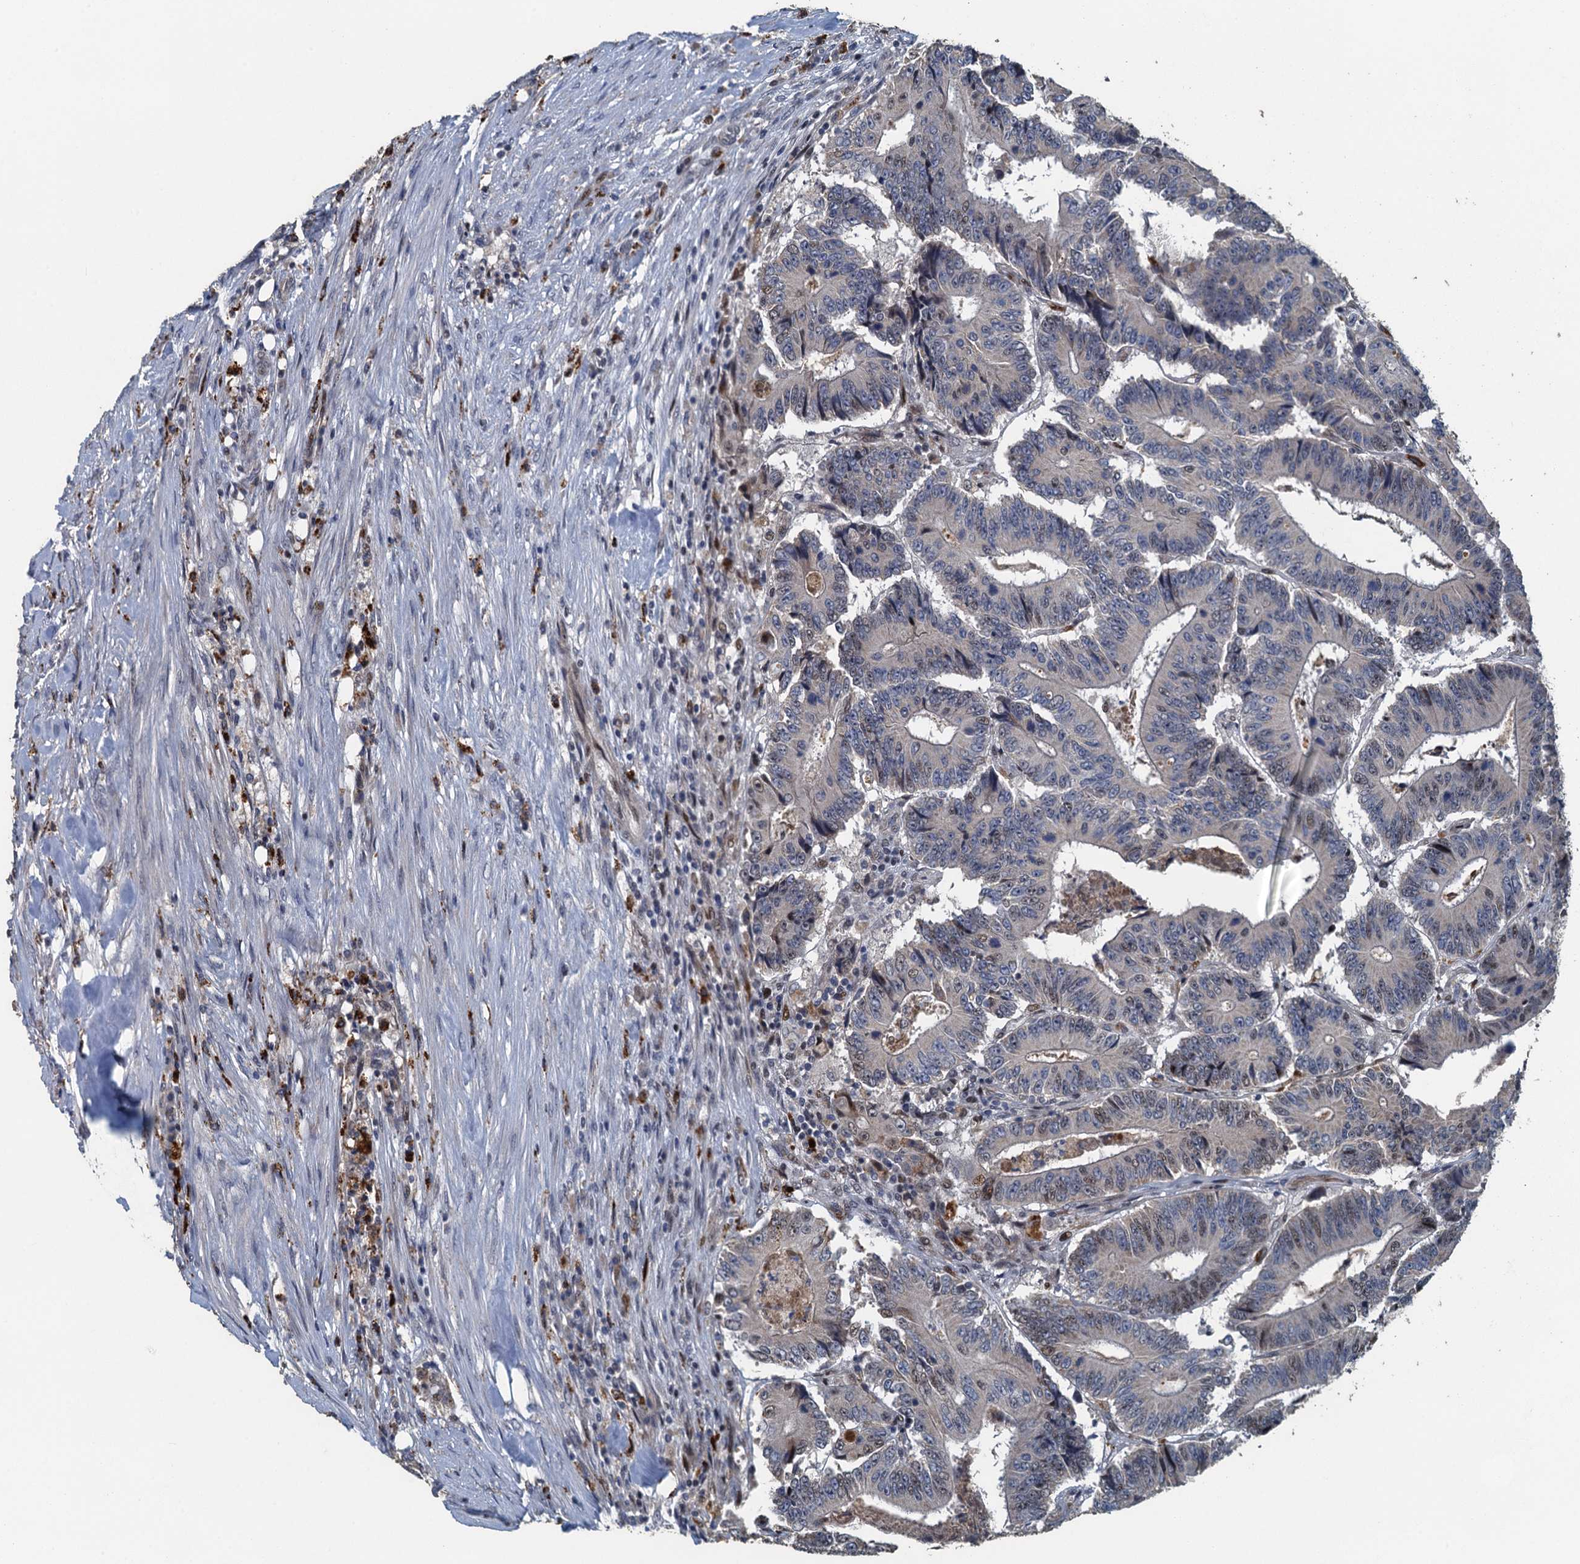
{"staining": {"intensity": "weak", "quantity": "<25%", "location": "nuclear"}, "tissue": "colorectal cancer", "cell_type": "Tumor cells", "image_type": "cancer", "snomed": [{"axis": "morphology", "description": "Adenocarcinoma, NOS"}, {"axis": "topography", "description": "Colon"}], "caption": "Human adenocarcinoma (colorectal) stained for a protein using immunohistochemistry displays no positivity in tumor cells.", "gene": "AGRN", "patient": {"sex": "male", "age": 83}}